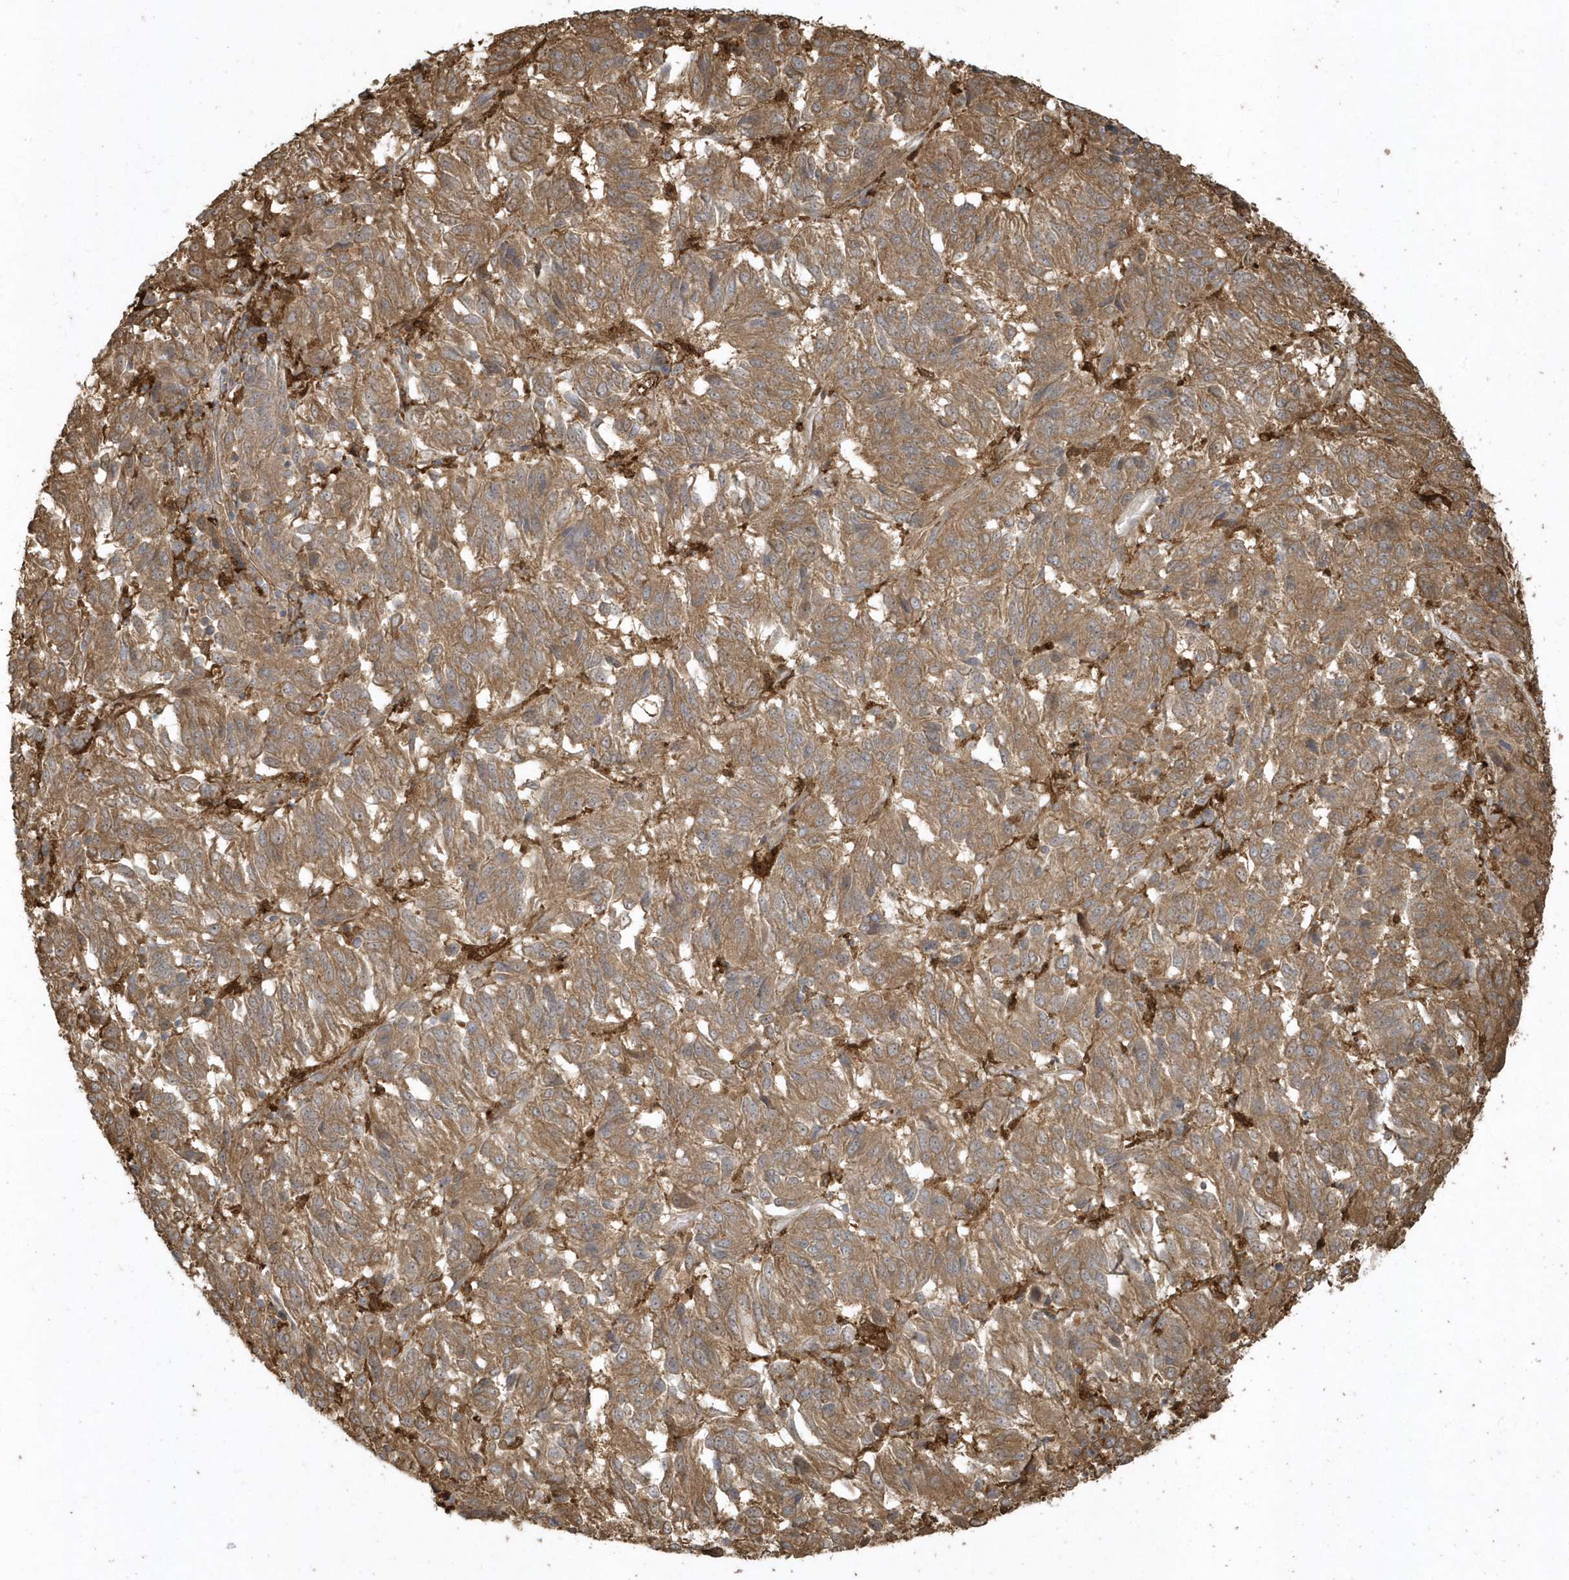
{"staining": {"intensity": "moderate", "quantity": ">75%", "location": "cytoplasmic/membranous"}, "tissue": "melanoma", "cell_type": "Tumor cells", "image_type": "cancer", "snomed": [{"axis": "morphology", "description": "Malignant melanoma, Metastatic site"}, {"axis": "topography", "description": "Lung"}], "caption": "A brown stain labels moderate cytoplasmic/membranous expression of a protein in melanoma tumor cells. (IHC, brightfield microscopy, high magnification).", "gene": "HNMT", "patient": {"sex": "male", "age": 64}}